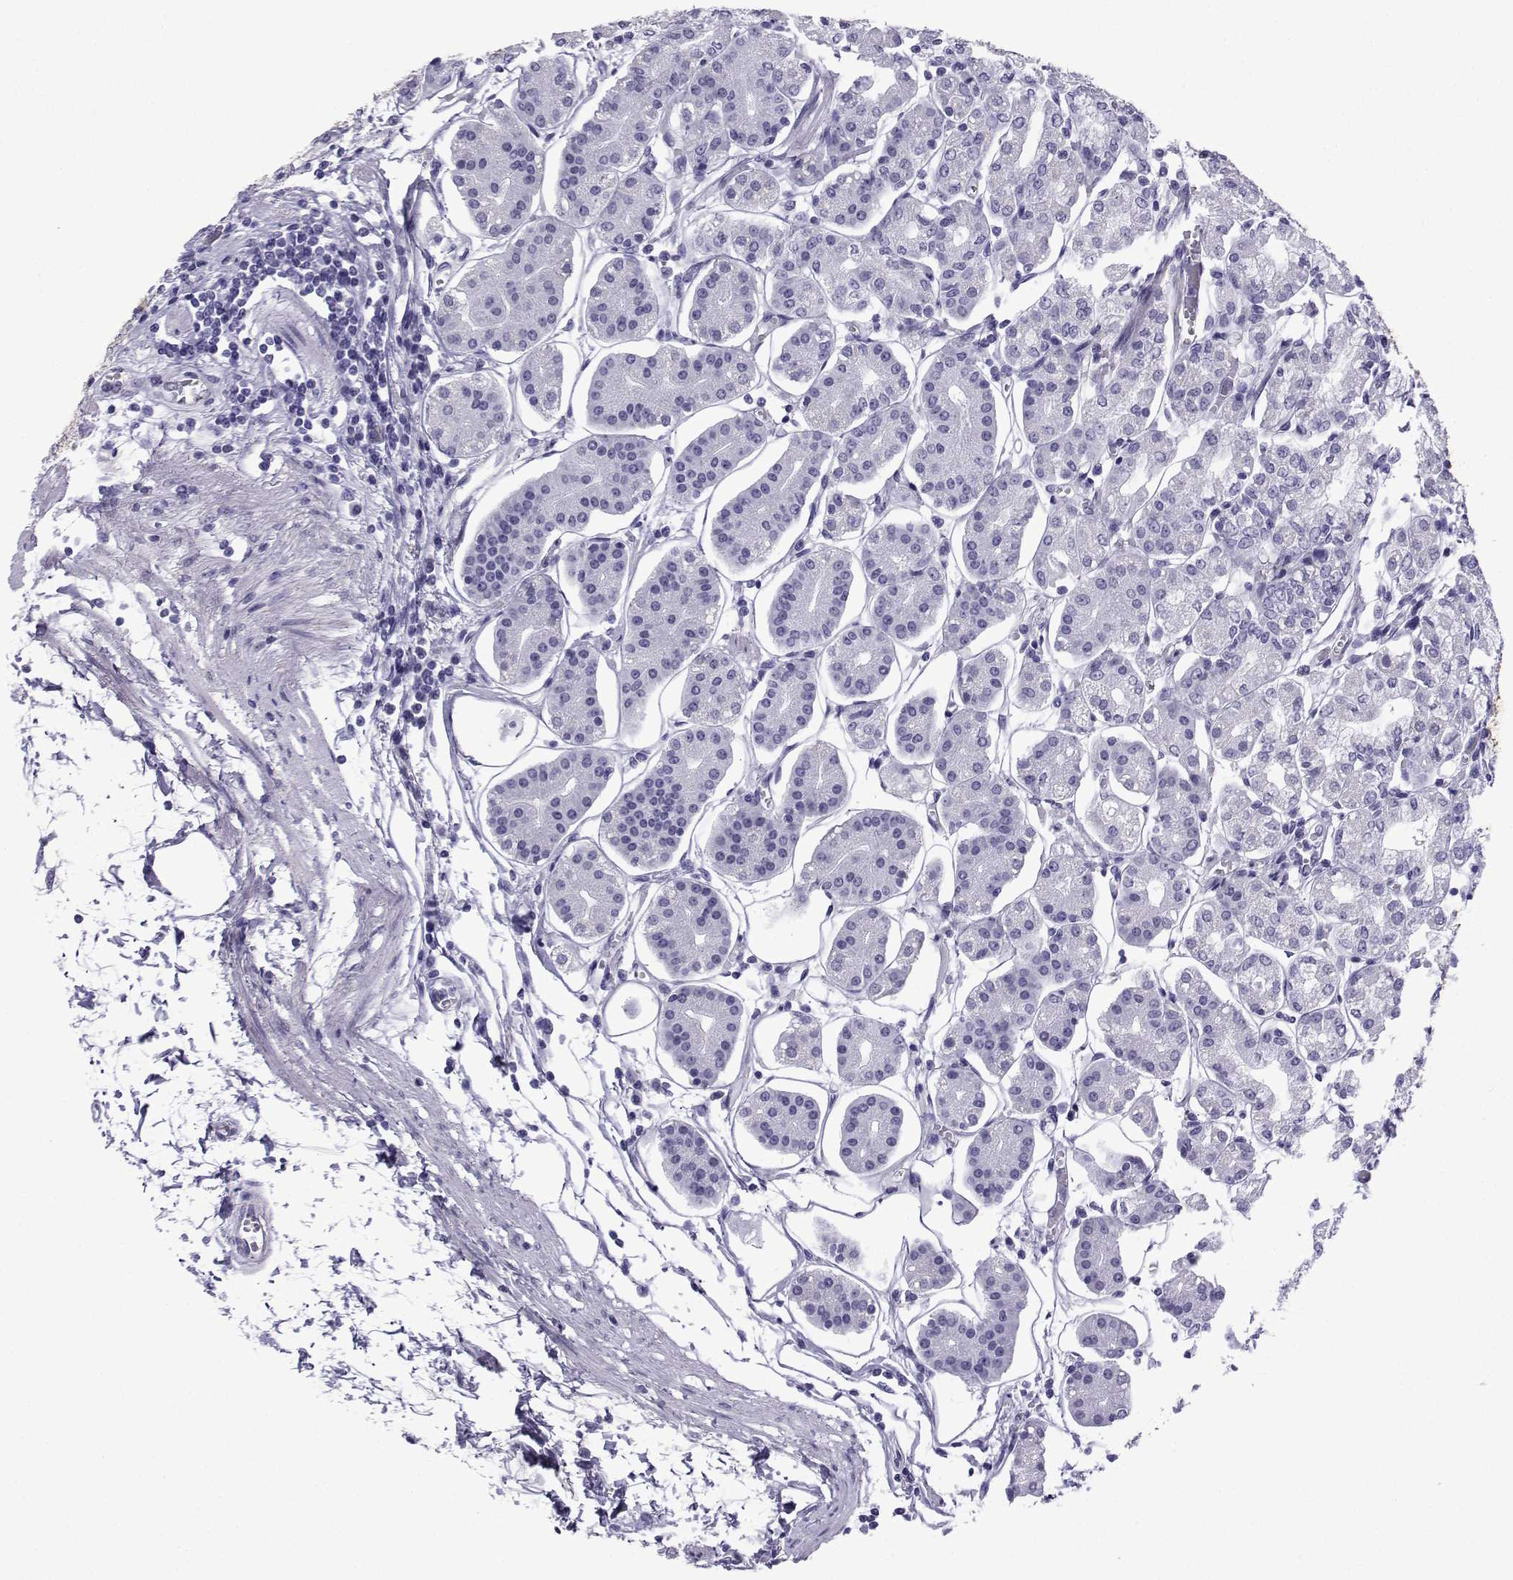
{"staining": {"intensity": "negative", "quantity": "none", "location": "none"}, "tissue": "stomach", "cell_type": "Glandular cells", "image_type": "normal", "snomed": [{"axis": "morphology", "description": "Normal tissue, NOS"}, {"axis": "topography", "description": "Skeletal muscle"}, {"axis": "topography", "description": "Stomach"}], "caption": "Immunohistochemical staining of normal stomach reveals no significant staining in glandular cells. (Brightfield microscopy of DAB (3,3'-diaminobenzidine) IHC at high magnification).", "gene": "ACRBP", "patient": {"sex": "female", "age": 57}}